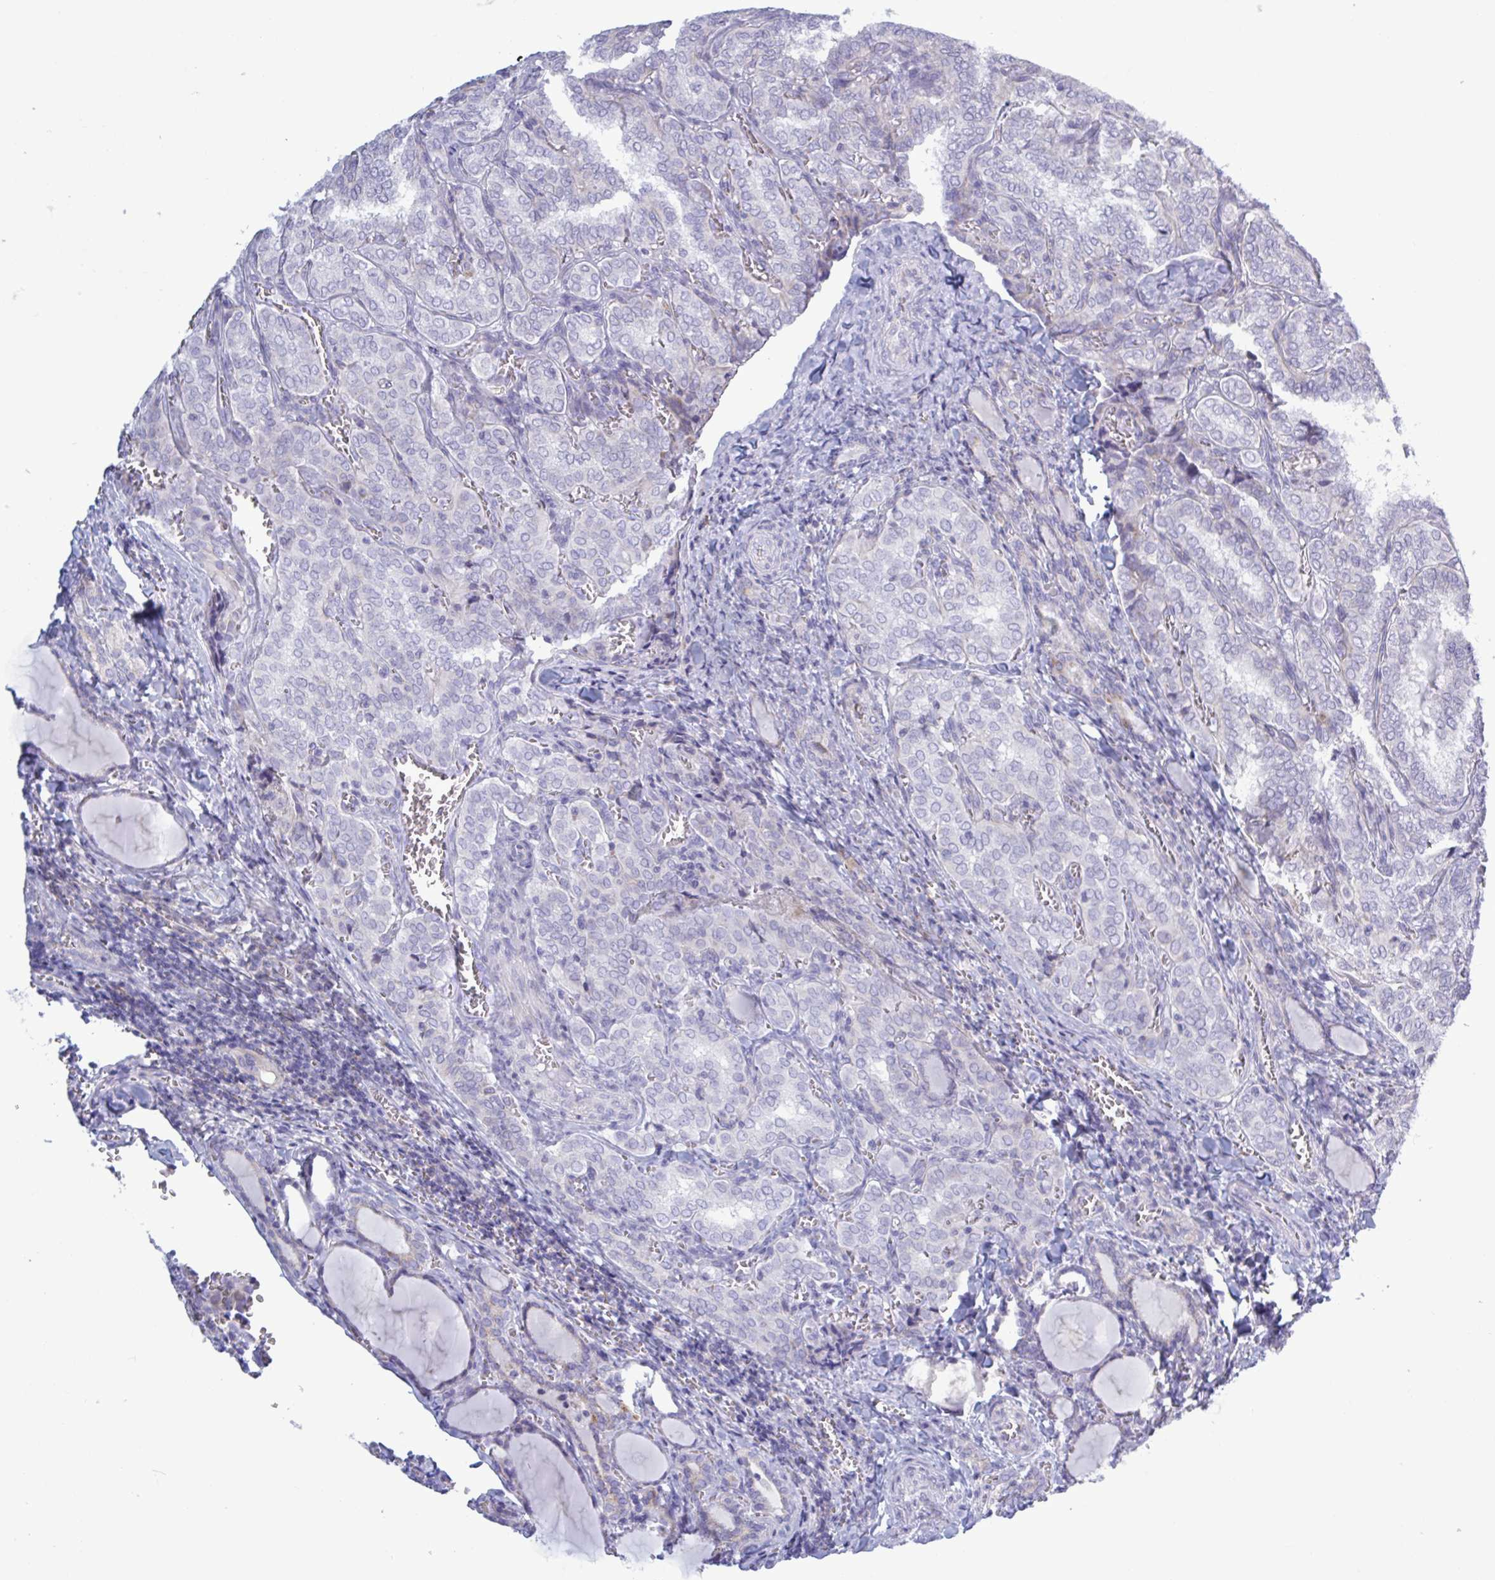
{"staining": {"intensity": "negative", "quantity": "none", "location": "none"}, "tissue": "thyroid cancer", "cell_type": "Tumor cells", "image_type": "cancer", "snomed": [{"axis": "morphology", "description": "Papillary adenocarcinoma, NOS"}, {"axis": "topography", "description": "Thyroid gland"}], "caption": "A micrograph of papillary adenocarcinoma (thyroid) stained for a protein displays no brown staining in tumor cells. (DAB immunohistochemistry (IHC), high magnification).", "gene": "ATG9A", "patient": {"sex": "female", "age": 30}}